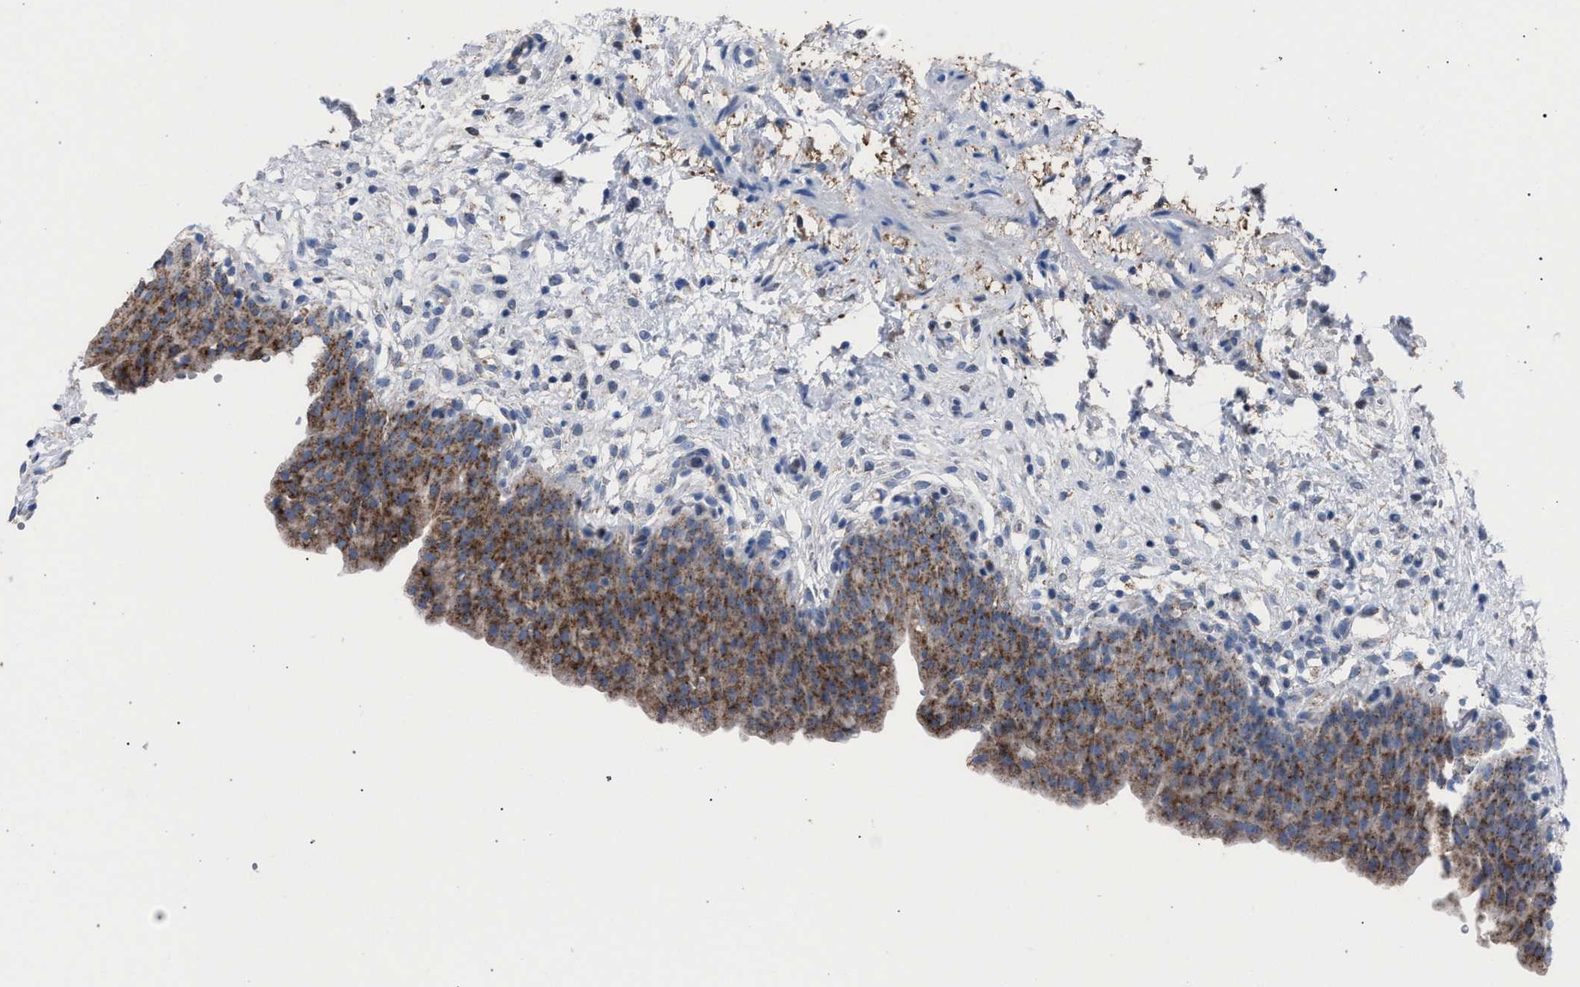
{"staining": {"intensity": "moderate", "quantity": ">75%", "location": "cytoplasmic/membranous"}, "tissue": "urinary bladder", "cell_type": "Urothelial cells", "image_type": "normal", "snomed": [{"axis": "morphology", "description": "Normal tissue, NOS"}, {"axis": "topography", "description": "Urinary bladder"}], "caption": "A medium amount of moderate cytoplasmic/membranous staining is present in approximately >75% of urothelial cells in unremarkable urinary bladder.", "gene": "HSD17B4", "patient": {"sex": "male", "age": 37}}